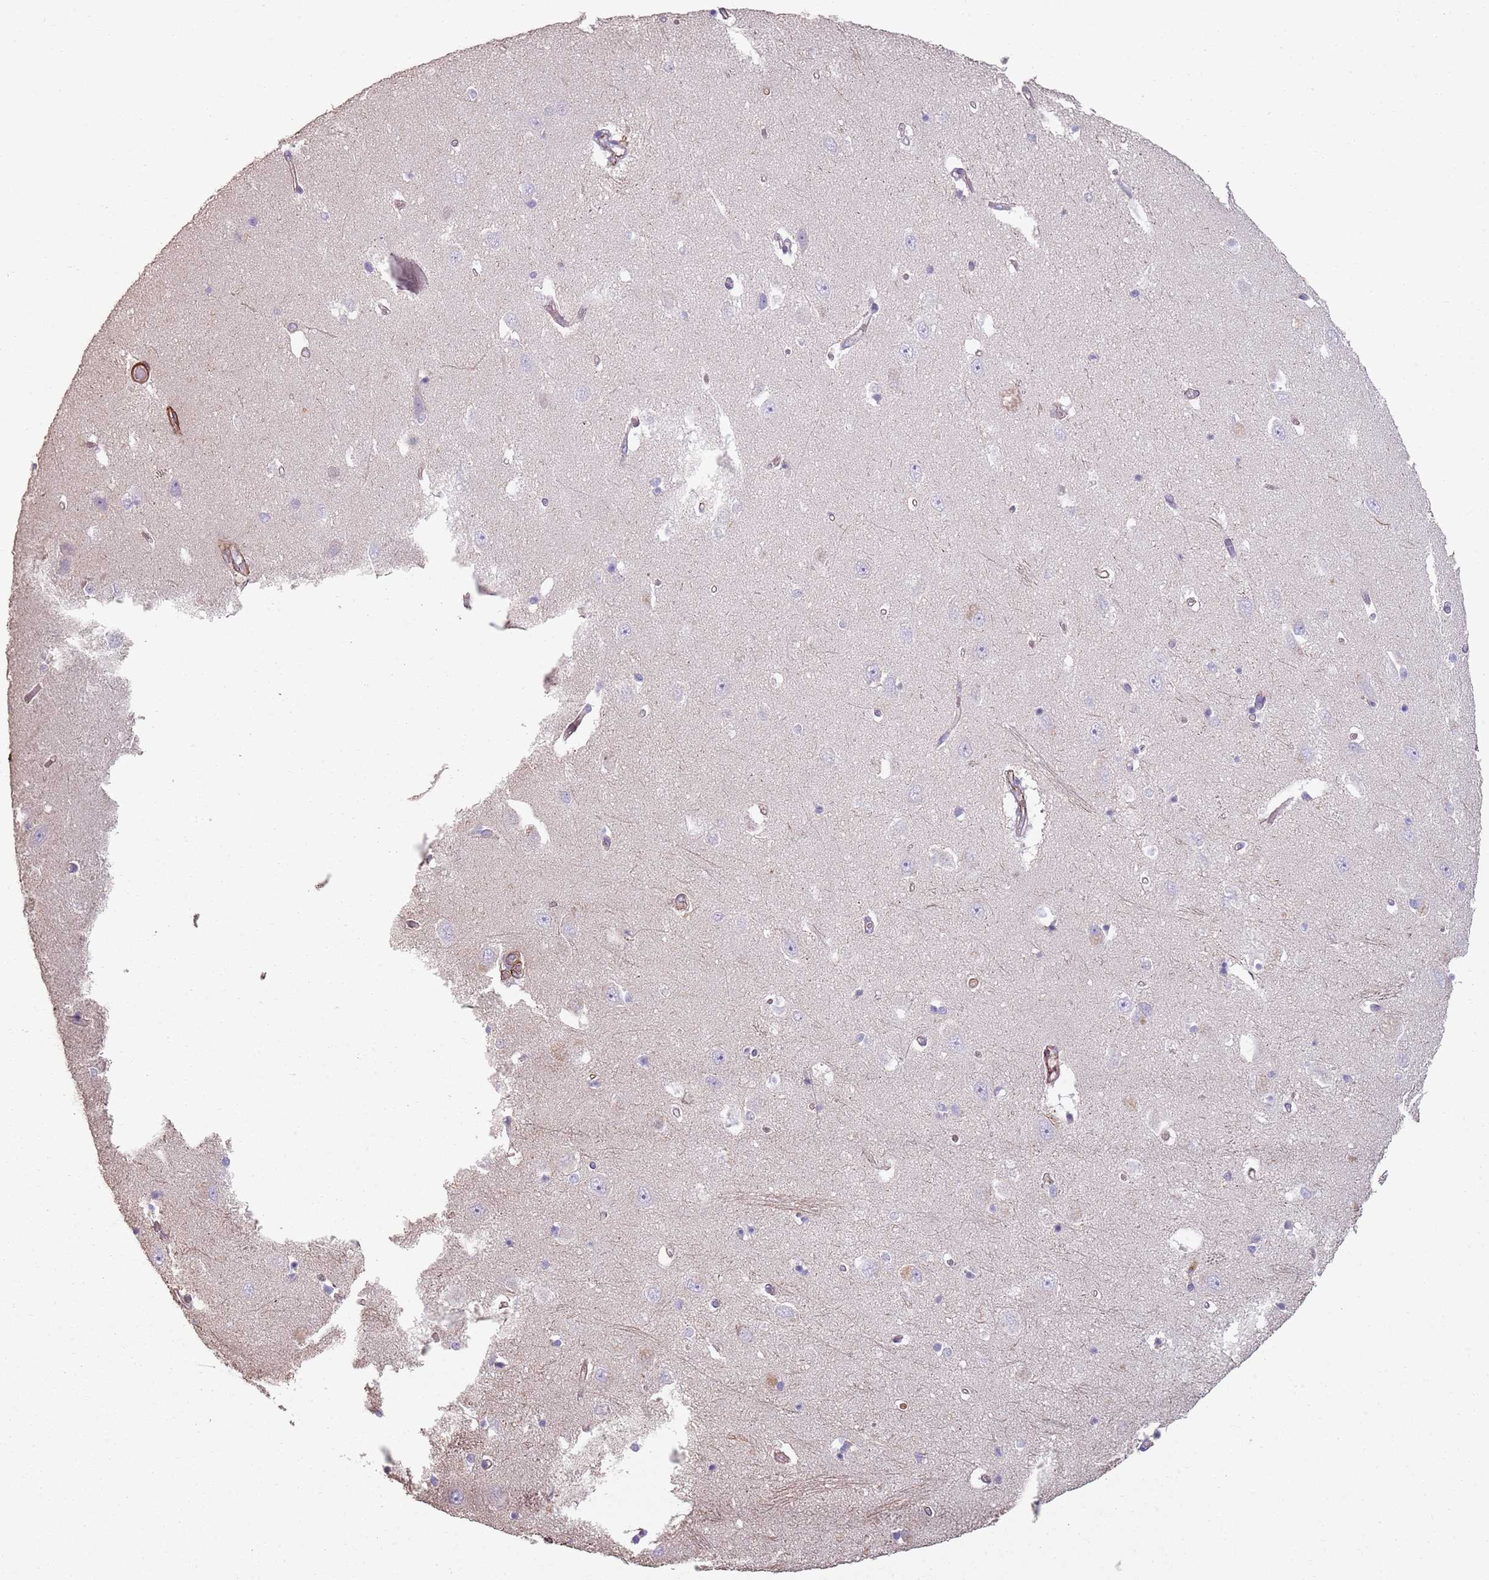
{"staining": {"intensity": "negative", "quantity": "none", "location": "none"}, "tissue": "hippocampus", "cell_type": "Glial cells", "image_type": "normal", "snomed": [{"axis": "morphology", "description": "Normal tissue, NOS"}, {"axis": "topography", "description": "Hippocampus"}], "caption": "This is an immunohistochemistry (IHC) image of benign human hippocampus. There is no expression in glial cells.", "gene": "PHLPP2", "patient": {"sex": "female", "age": 64}}